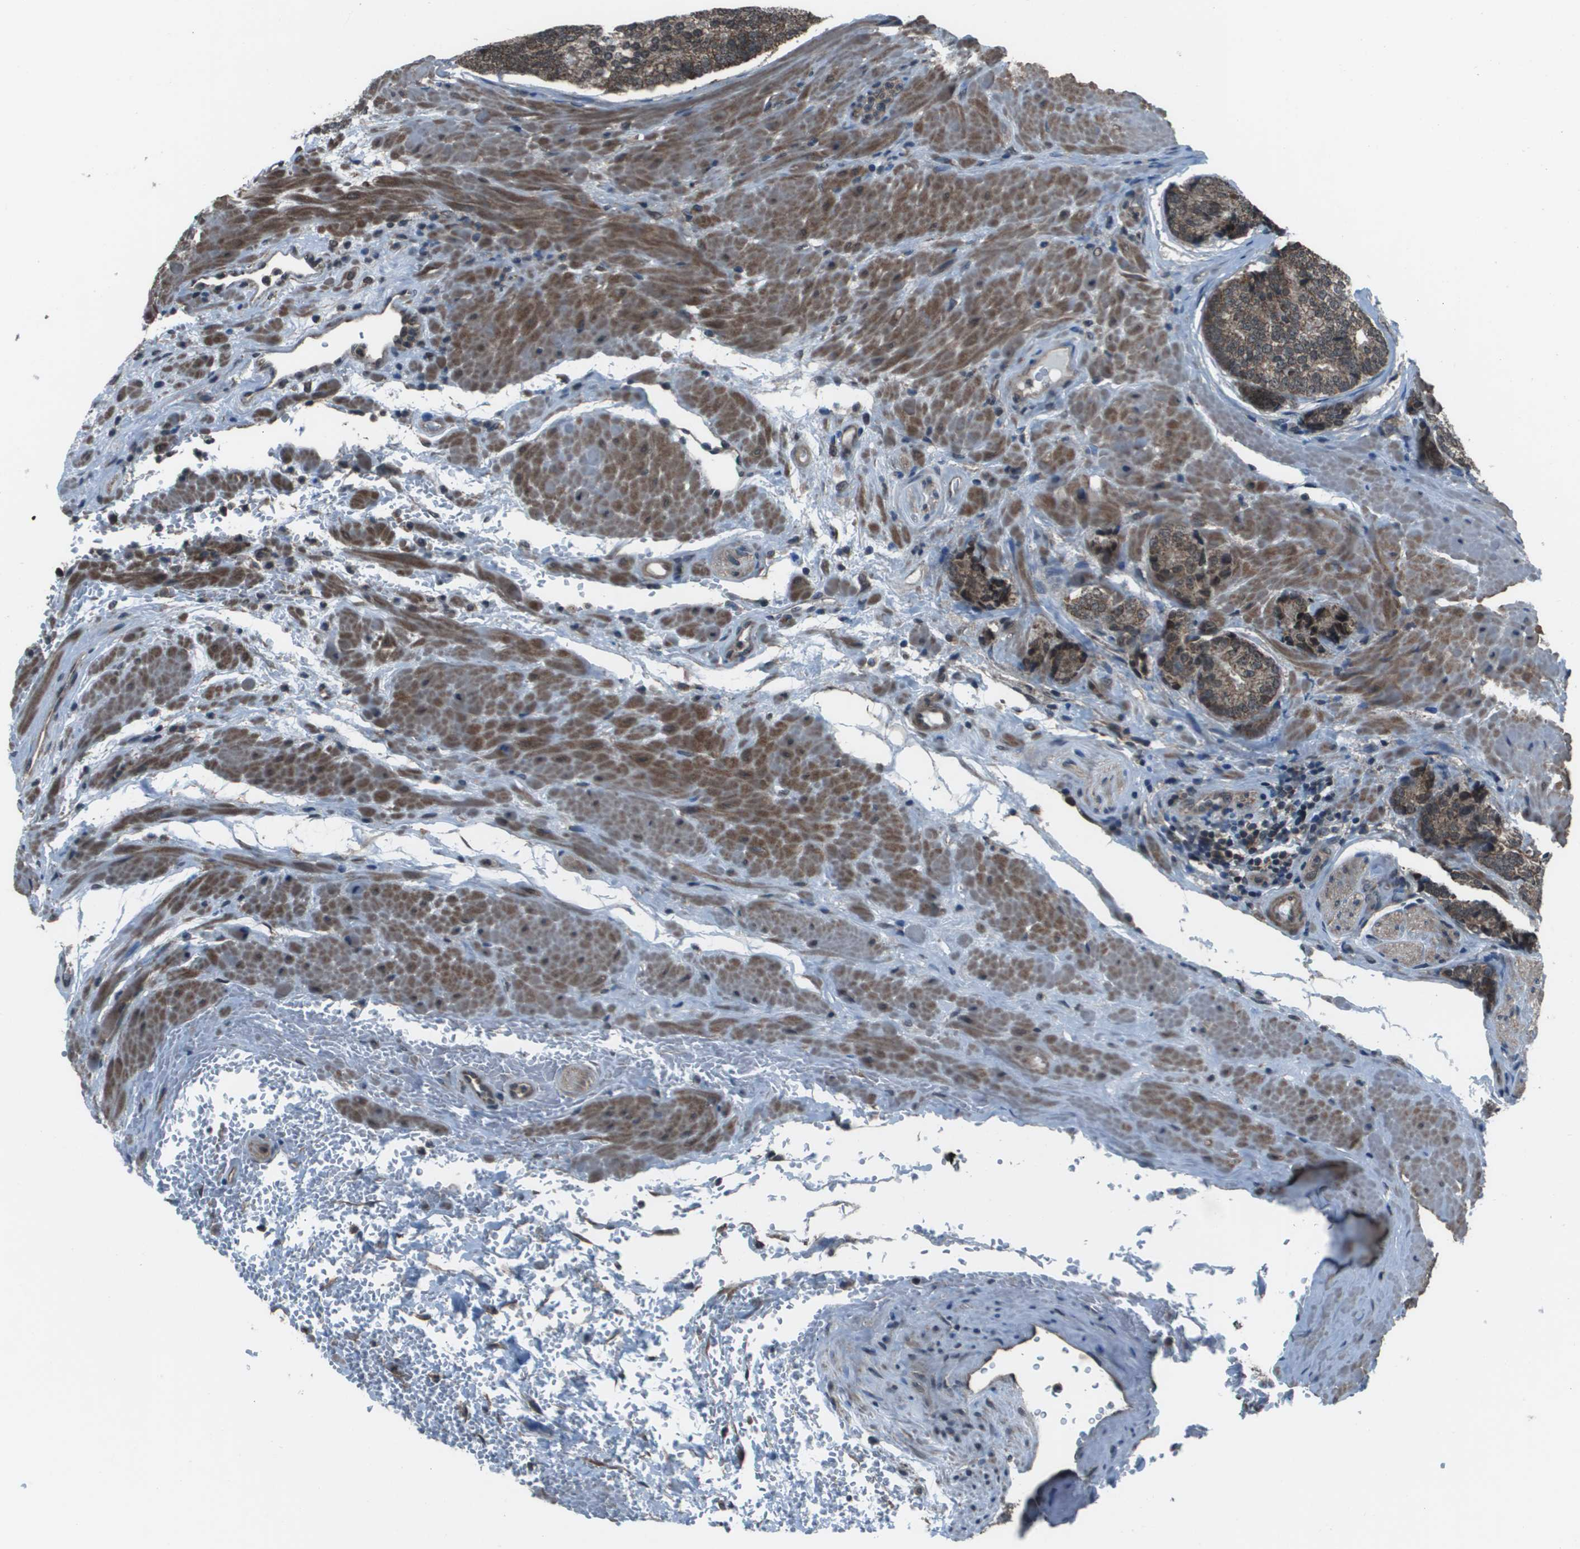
{"staining": {"intensity": "moderate", "quantity": ">75%", "location": "cytoplasmic/membranous"}, "tissue": "prostate cancer", "cell_type": "Tumor cells", "image_type": "cancer", "snomed": [{"axis": "morphology", "description": "Adenocarcinoma, High grade"}, {"axis": "topography", "description": "Prostate"}], "caption": "Protein staining by IHC displays moderate cytoplasmic/membranous staining in approximately >75% of tumor cells in prostate adenocarcinoma (high-grade).", "gene": "PPFIA1", "patient": {"sex": "male", "age": 61}}